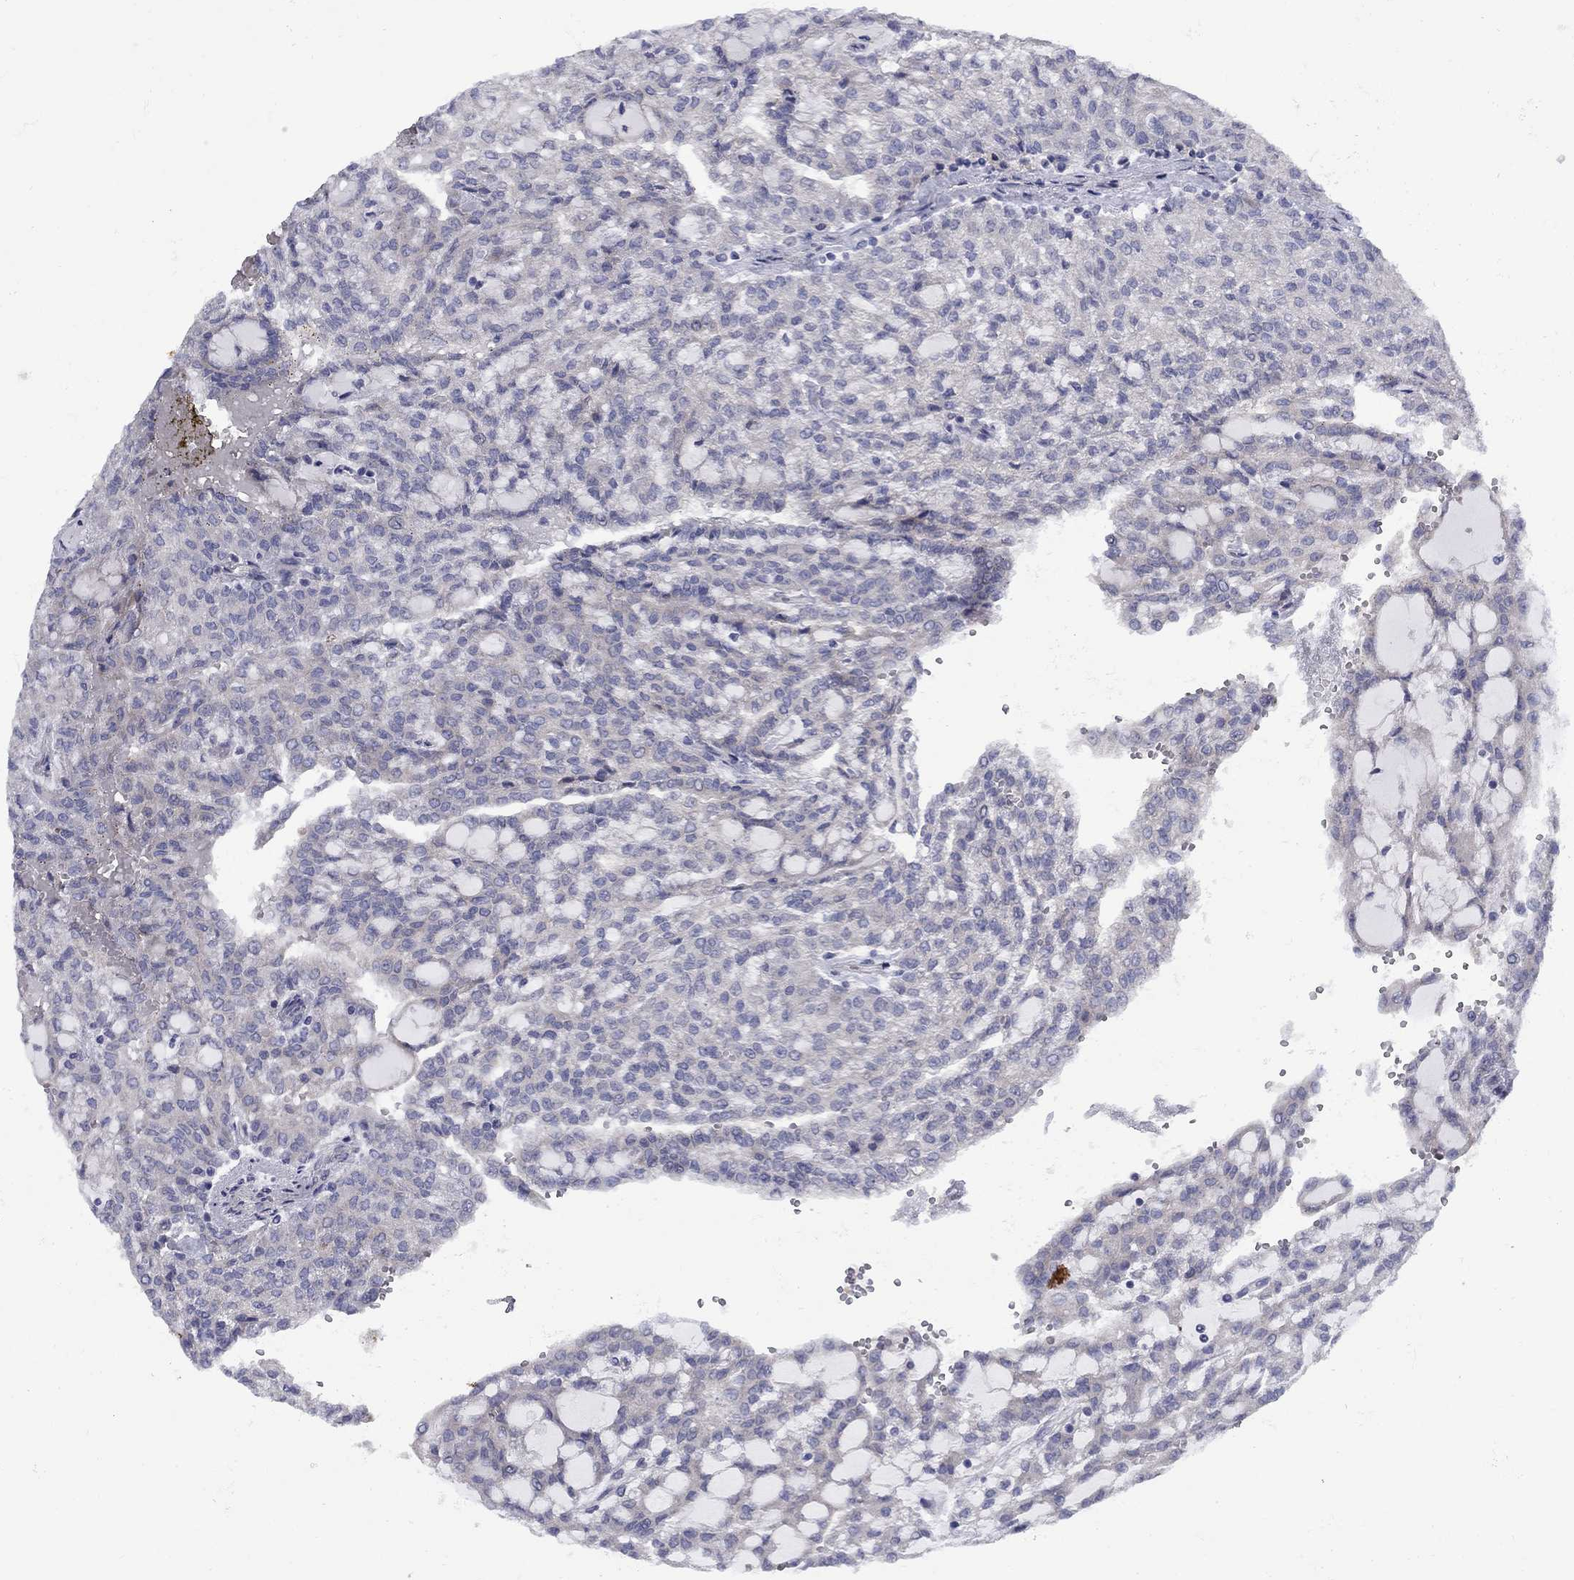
{"staining": {"intensity": "negative", "quantity": "none", "location": "none"}, "tissue": "renal cancer", "cell_type": "Tumor cells", "image_type": "cancer", "snomed": [{"axis": "morphology", "description": "Adenocarcinoma, NOS"}, {"axis": "topography", "description": "Kidney"}], "caption": "Renal cancer (adenocarcinoma) was stained to show a protein in brown. There is no significant positivity in tumor cells.", "gene": "FXR1", "patient": {"sex": "male", "age": 63}}